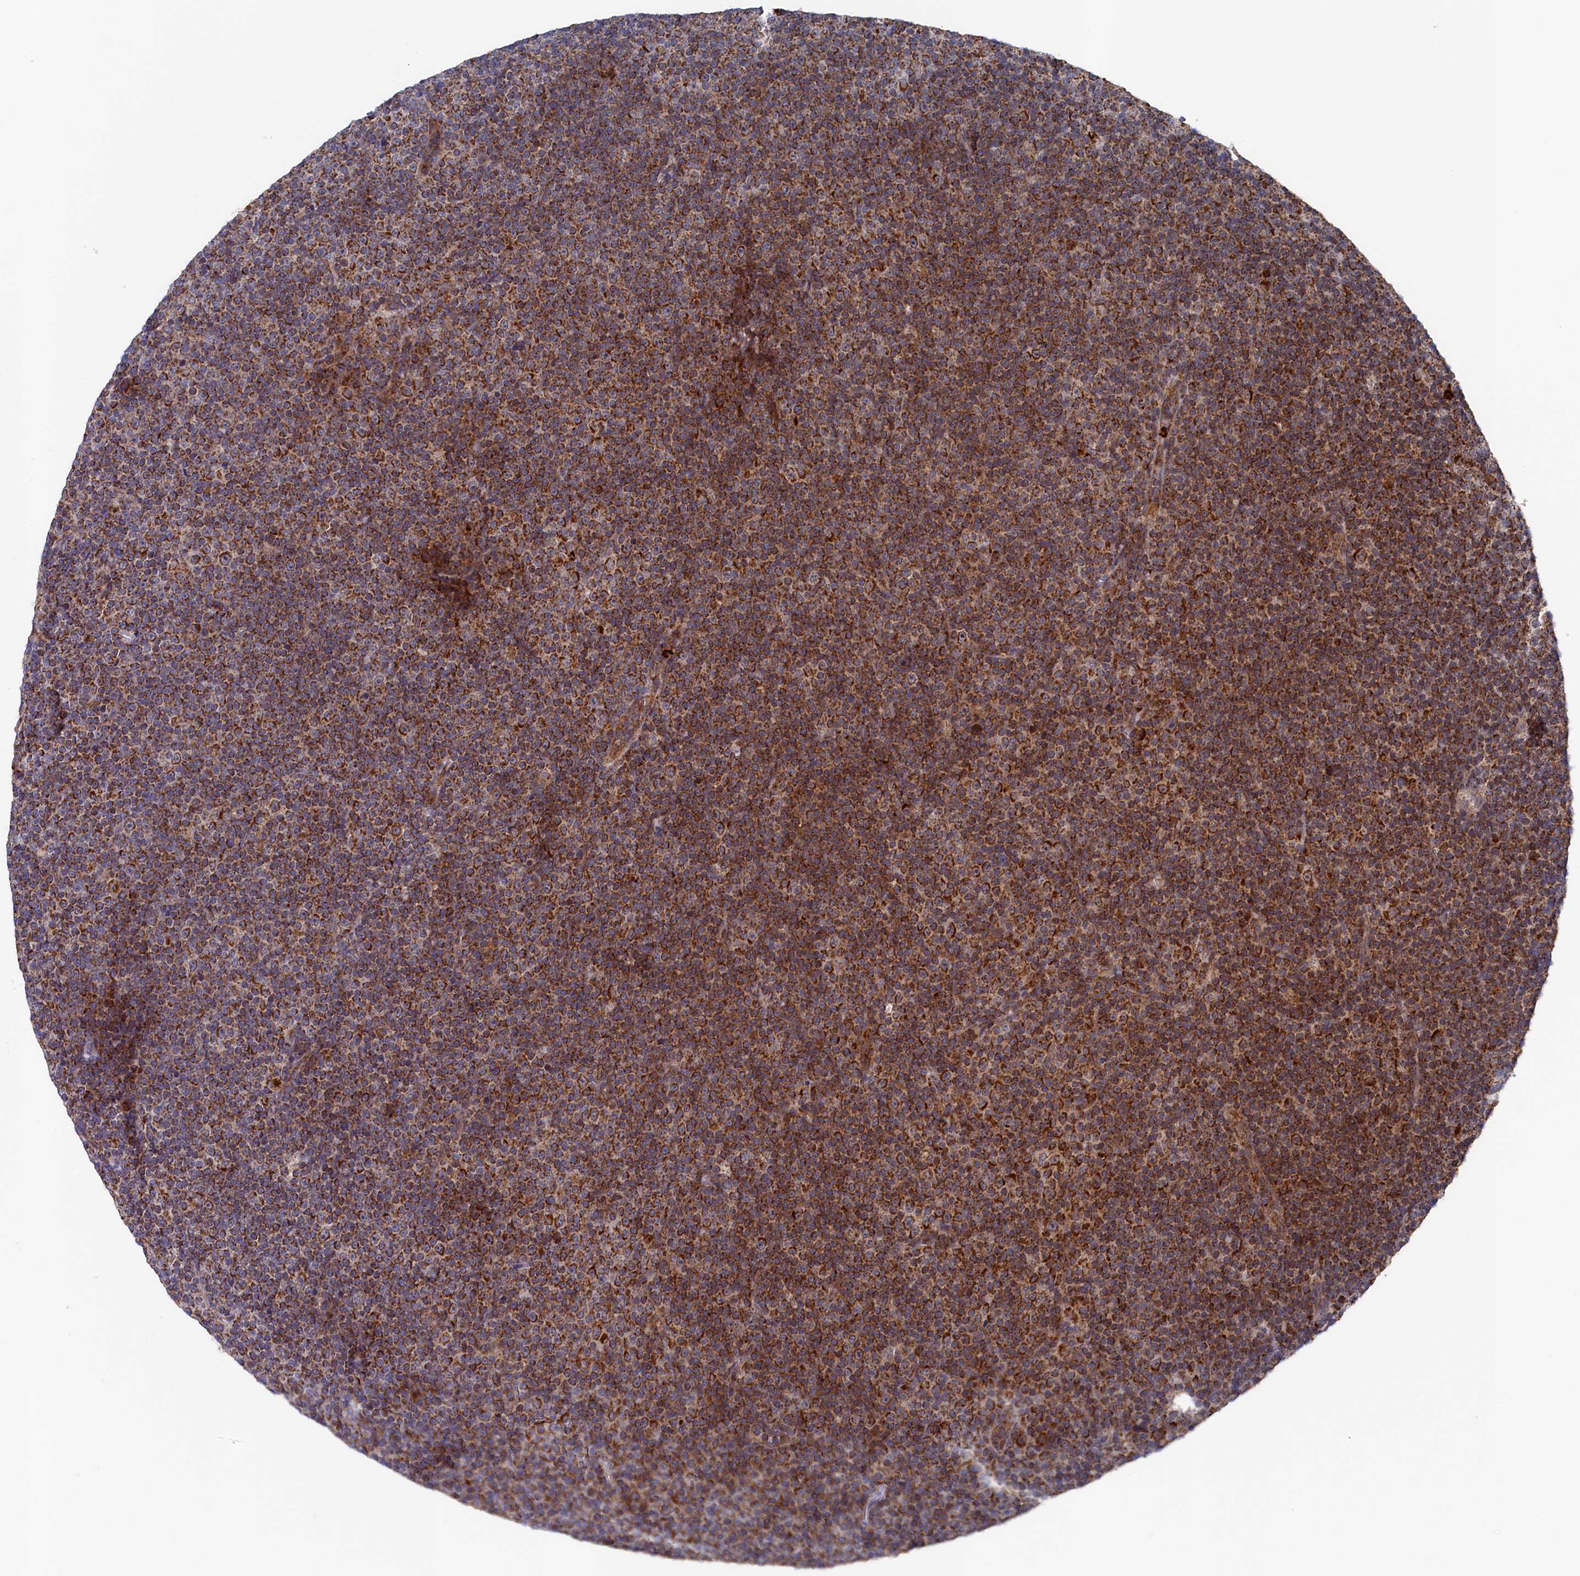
{"staining": {"intensity": "moderate", "quantity": ">75%", "location": "cytoplasmic/membranous"}, "tissue": "lymphoma", "cell_type": "Tumor cells", "image_type": "cancer", "snomed": [{"axis": "morphology", "description": "Malignant lymphoma, non-Hodgkin's type, Low grade"}, {"axis": "topography", "description": "Lymph node"}], "caption": "Brown immunohistochemical staining in lymphoma shows moderate cytoplasmic/membranous positivity in about >75% of tumor cells.", "gene": "CHCHD1", "patient": {"sex": "female", "age": 67}}